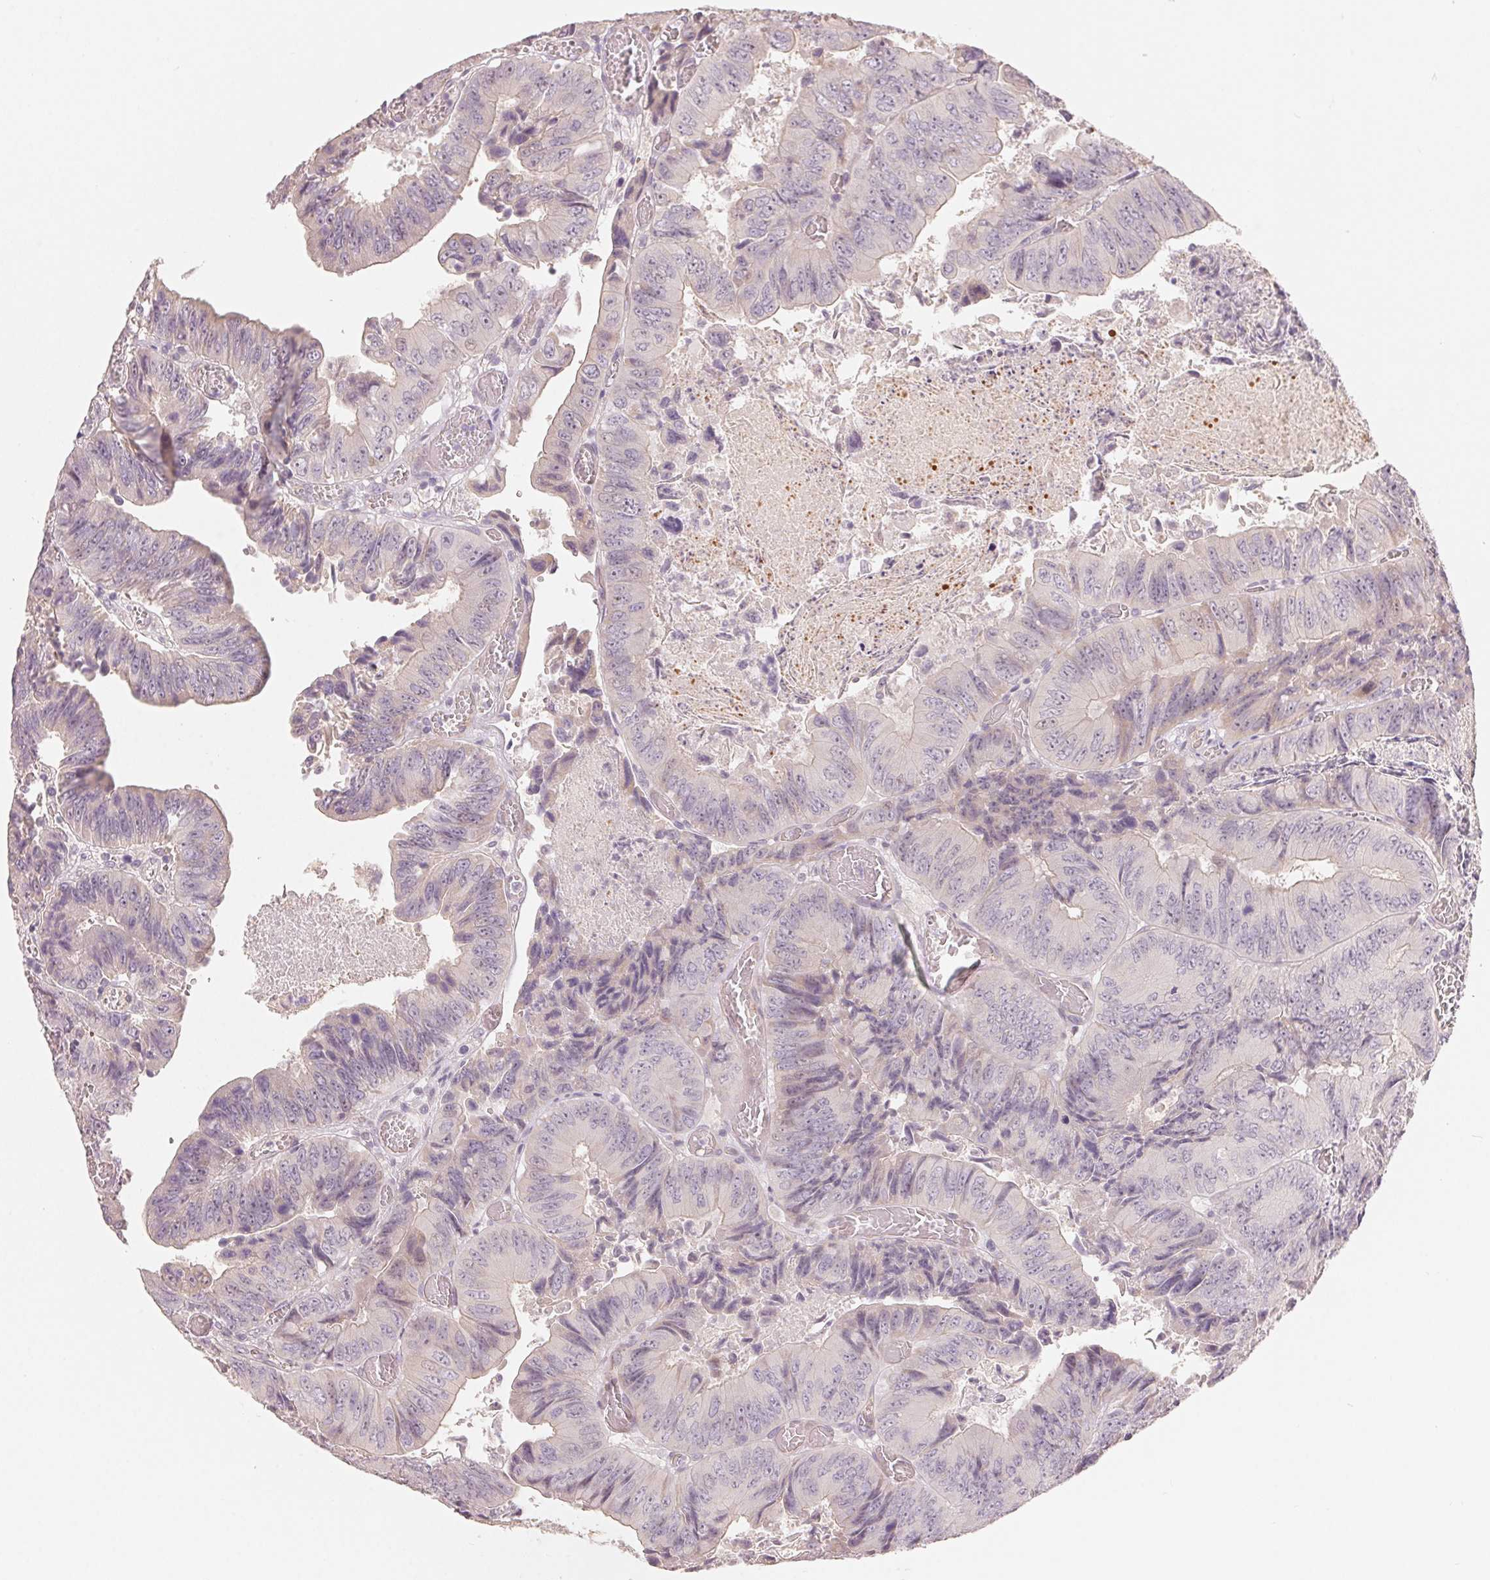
{"staining": {"intensity": "negative", "quantity": "none", "location": "none"}, "tissue": "colorectal cancer", "cell_type": "Tumor cells", "image_type": "cancer", "snomed": [{"axis": "morphology", "description": "Adenocarcinoma, NOS"}, {"axis": "topography", "description": "Colon"}], "caption": "A micrograph of colorectal cancer (adenocarcinoma) stained for a protein shows no brown staining in tumor cells.", "gene": "DENND2C", "patient": {"sex": "female", "age": 84}}